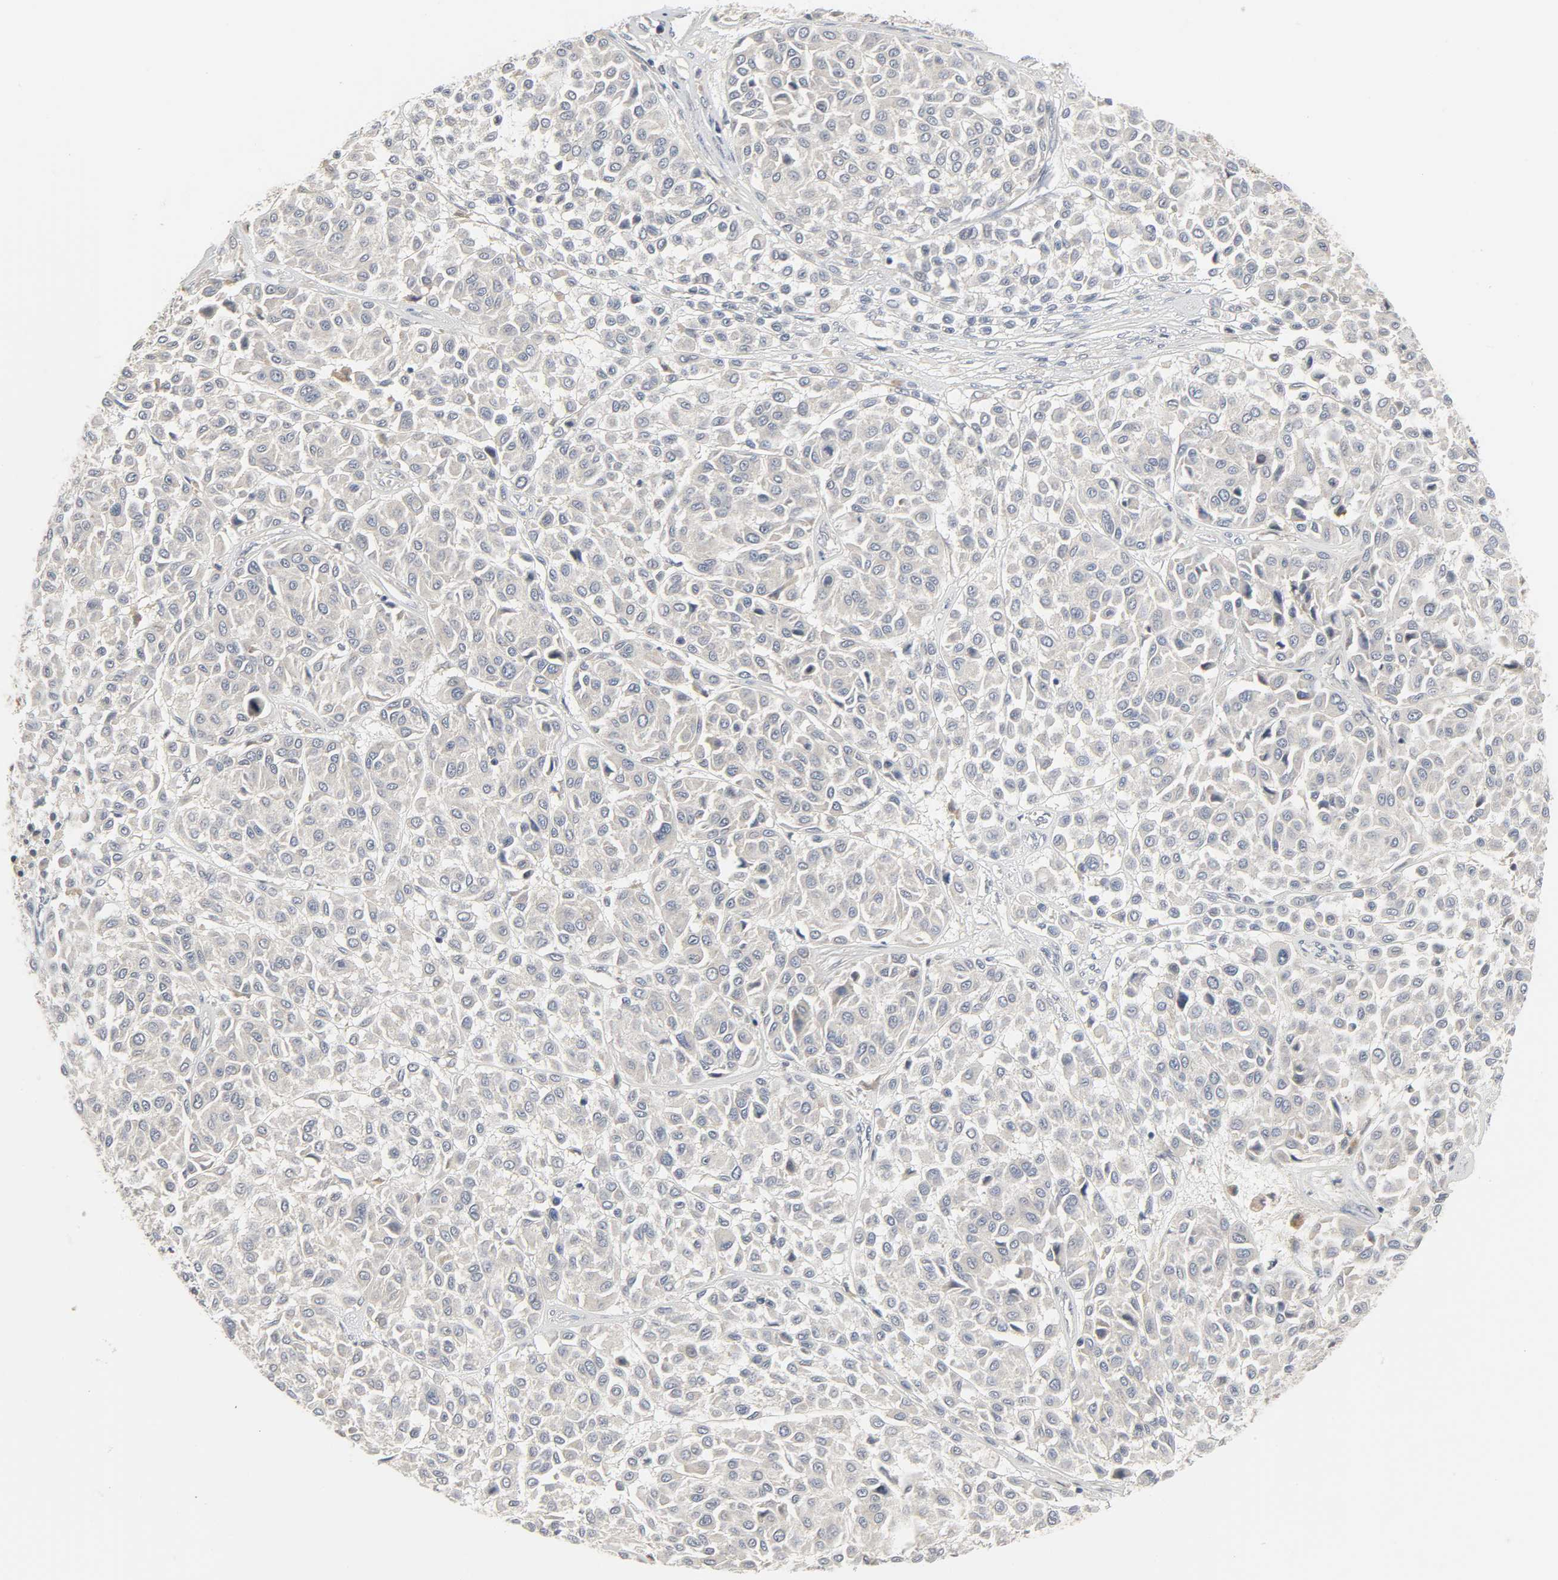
{"staining": {"intensity": "negative", "quantity": "none", "location": "none"}, "tissue": "melanoma", "cell_type": "Tumor cells", "image_type": "cancer", "snomed": [{"axis": "morphology", "description": "Malignant melanoma, Metastatic site"}, {"axis": "topography", "description": "Soft tissue"}], "caption": "Micrograph shows no significant protein positivity in tumor cells of melanoma.", "gene": "CLIP1", "patient": {"sex": "male", "age": 41}}